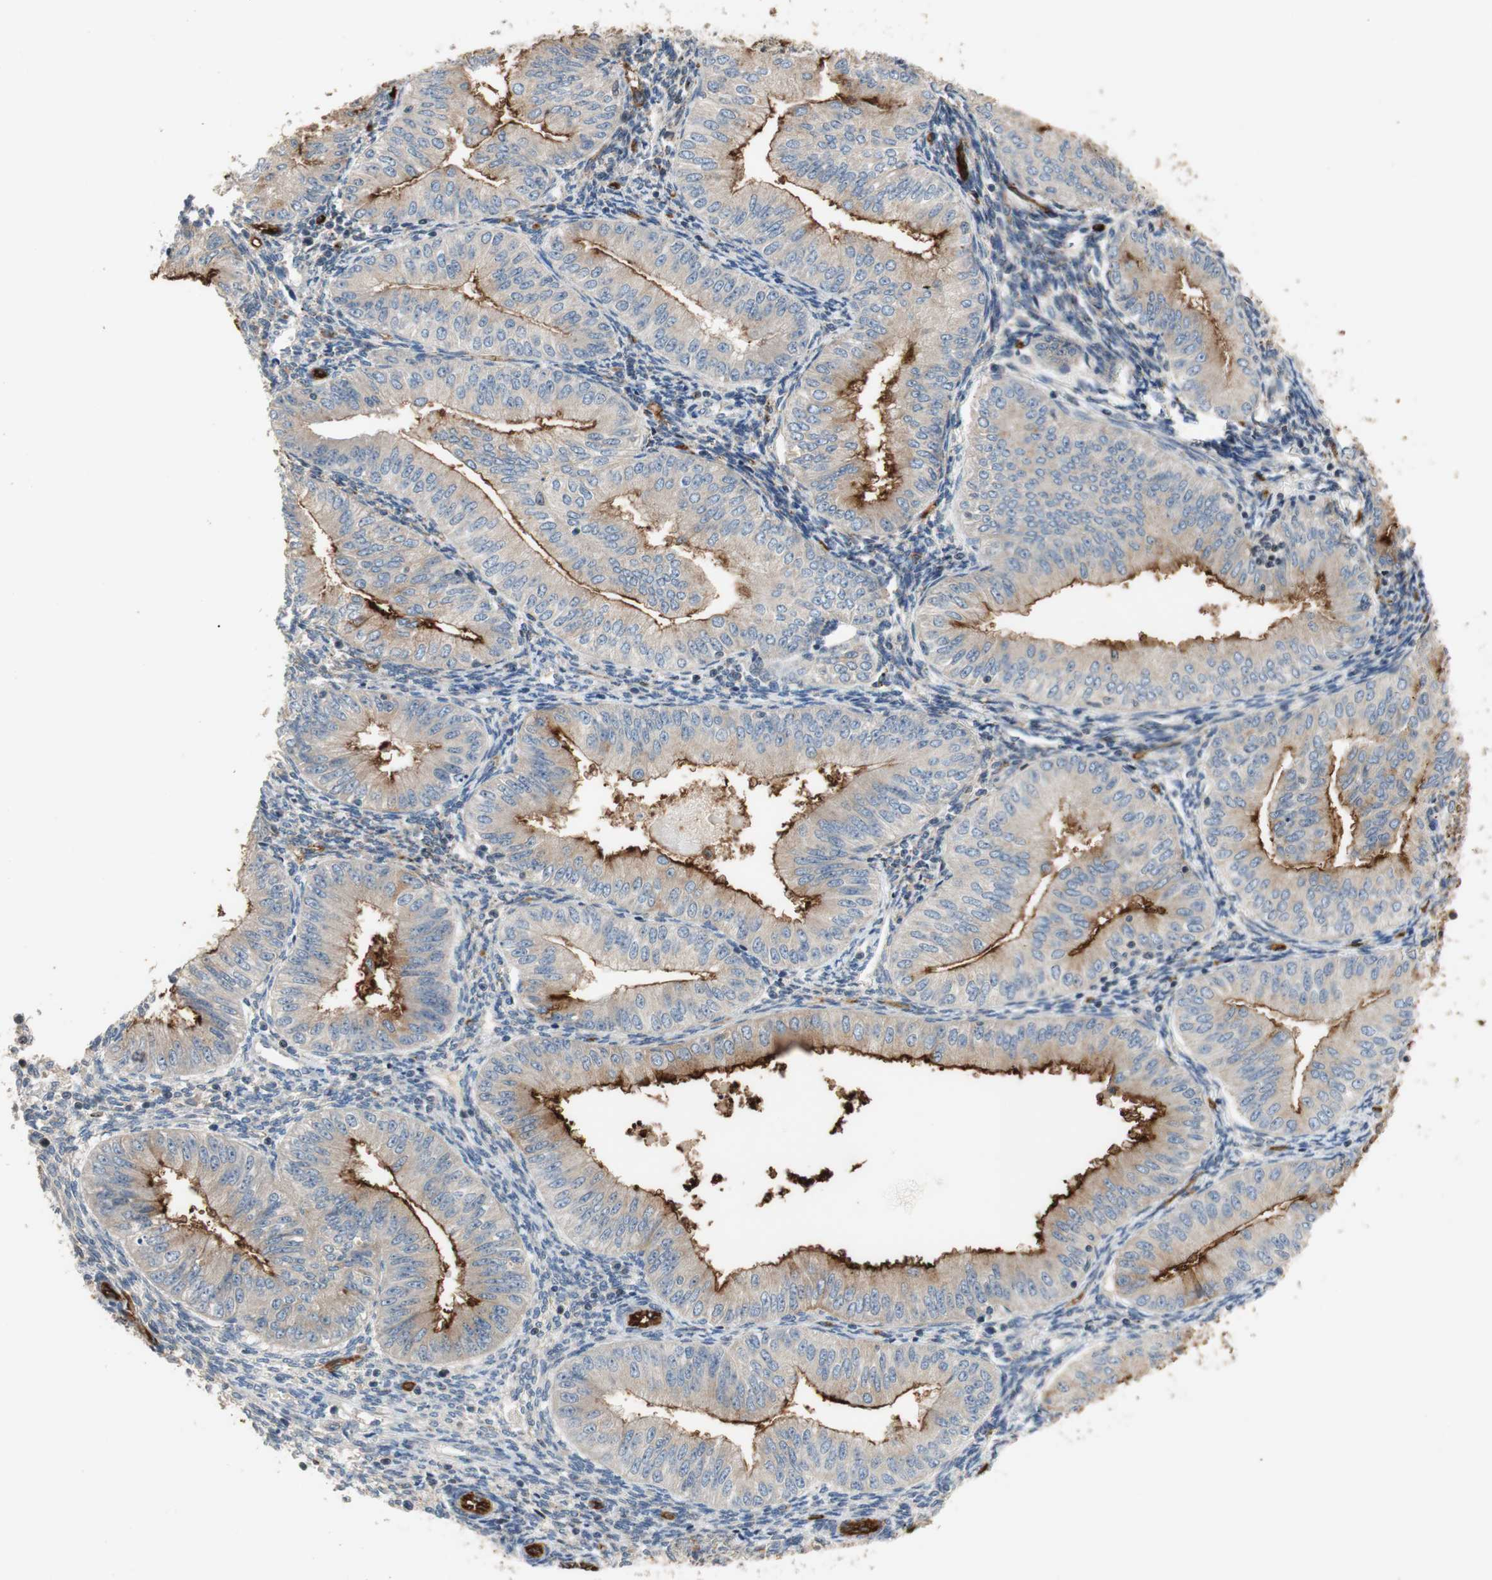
{"staining": {"intensity": "strong", "quantity": "25%-75%", "location": "cytoplasmic/membranous"}, "tissue": "endometrial cancer", "cell_type": "Tumor cells", "image_type": "cancer", "snomed": [{"axis": "morphology", "description": "Normal tissue, NOS"}, {"axis": "morphology", "description": "Adenocarcinoma, NOS"}, {"axis": "topography", "description": "Endometrium"}], "caption": "Brown immunohistochemical staining in adenocarcinoma (endometrial) demonstrates strong cytoplasmic/membranous staining in approximately 25%-75% of tumor cells.", "gene": "ALPL", "patient": {"sex": "female", "age": 53}}